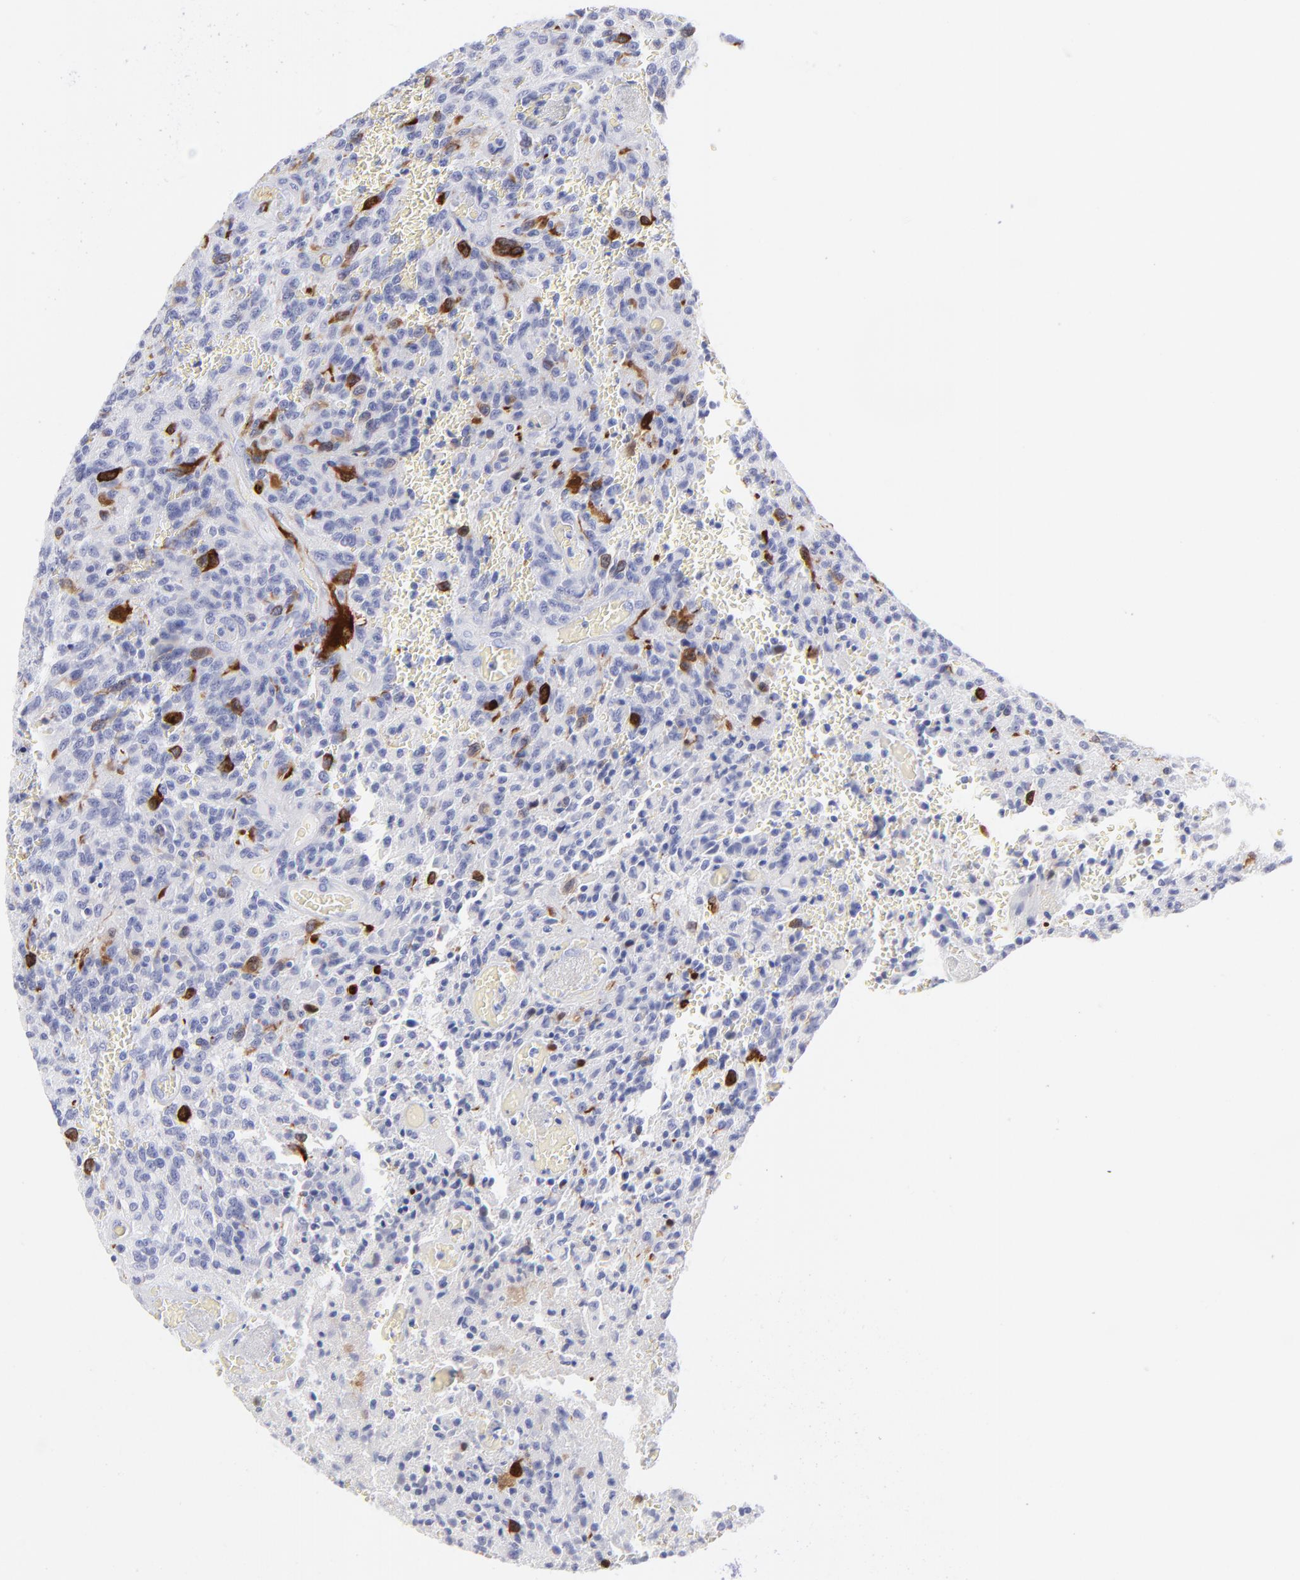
{"staining": {"intensity": "strong", "quantity": "<25%", "location": "cytoplasmic/membranous"}, "tissue": "glioma", "cell_type": "Tumor cells", "image_type": "cancer", "snomed": [{"axis": "morphology", "description": "Normal tissue, NOS"}, {"axis": "morphology", "description": "Glioma, malignant, High grade"}, {"axis": "topography", "description": "Cerebral cortex"}], "caption": "DAB immunohistochemical staining of human glioma shows strong cytoplasmic/membranous protein positivity in about <25% of tumor cells.", "gene": "CCNB1", "patient": {"sex": "male", "age": 56}}